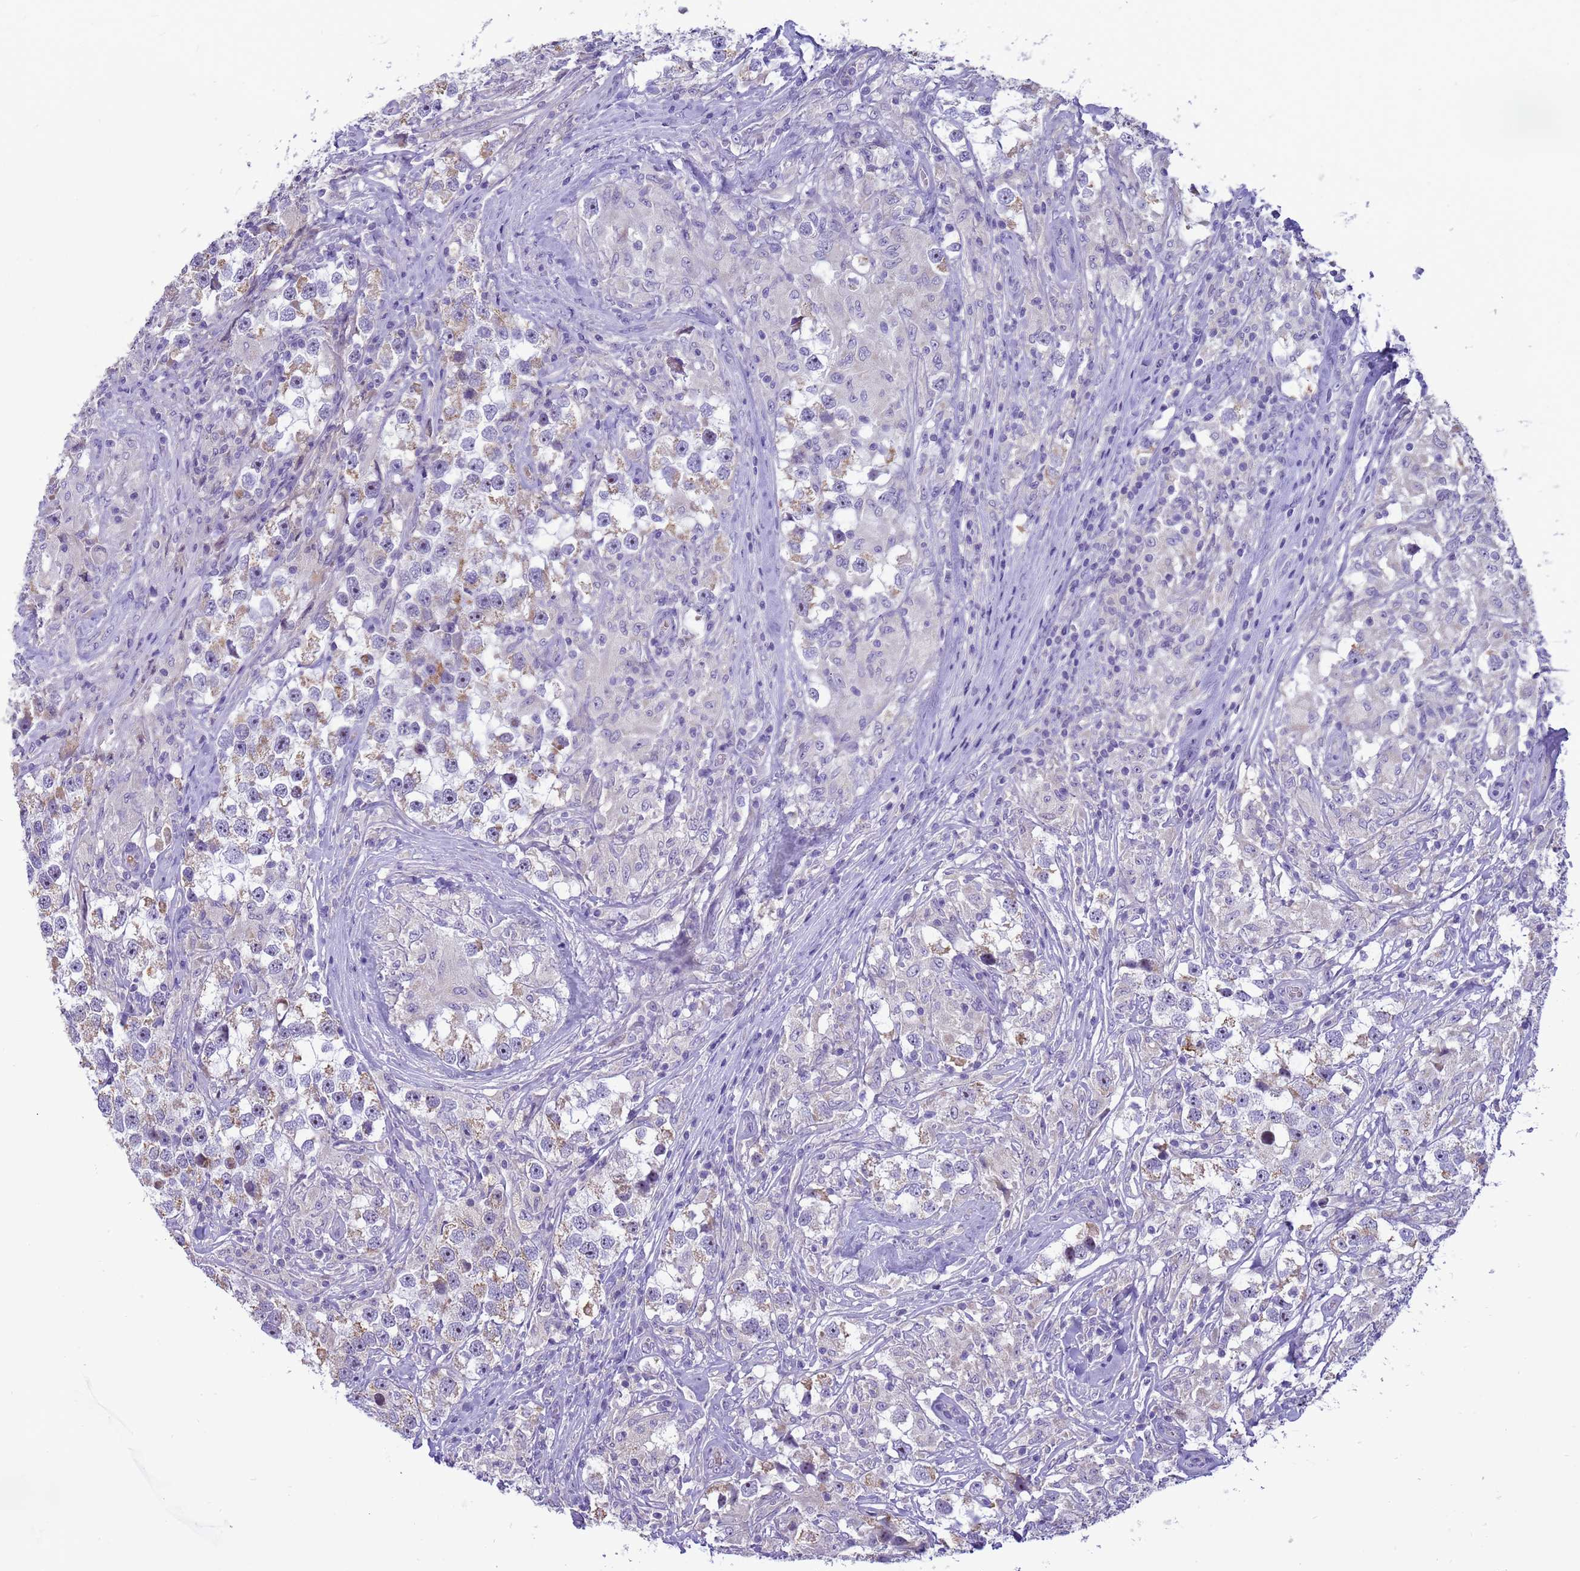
{"staining": {"intensity": "weak", "quantity": "<25%", "location": "cytoplasmic/membranous"}, "tissue": "testis cancer", "cell_type": "Tumor cells", "image_type": "cancer", "snomed": [{"axis": "morphology", "description": "Seminoma, NOS"}, {"axis": "topography", "description": "Testis"}], "caption": "Tumor cells are negative for brown protein staining in testis seminoma.", "gene": "PIEZO2", "patient": {"sex": "male", "age": 46}}